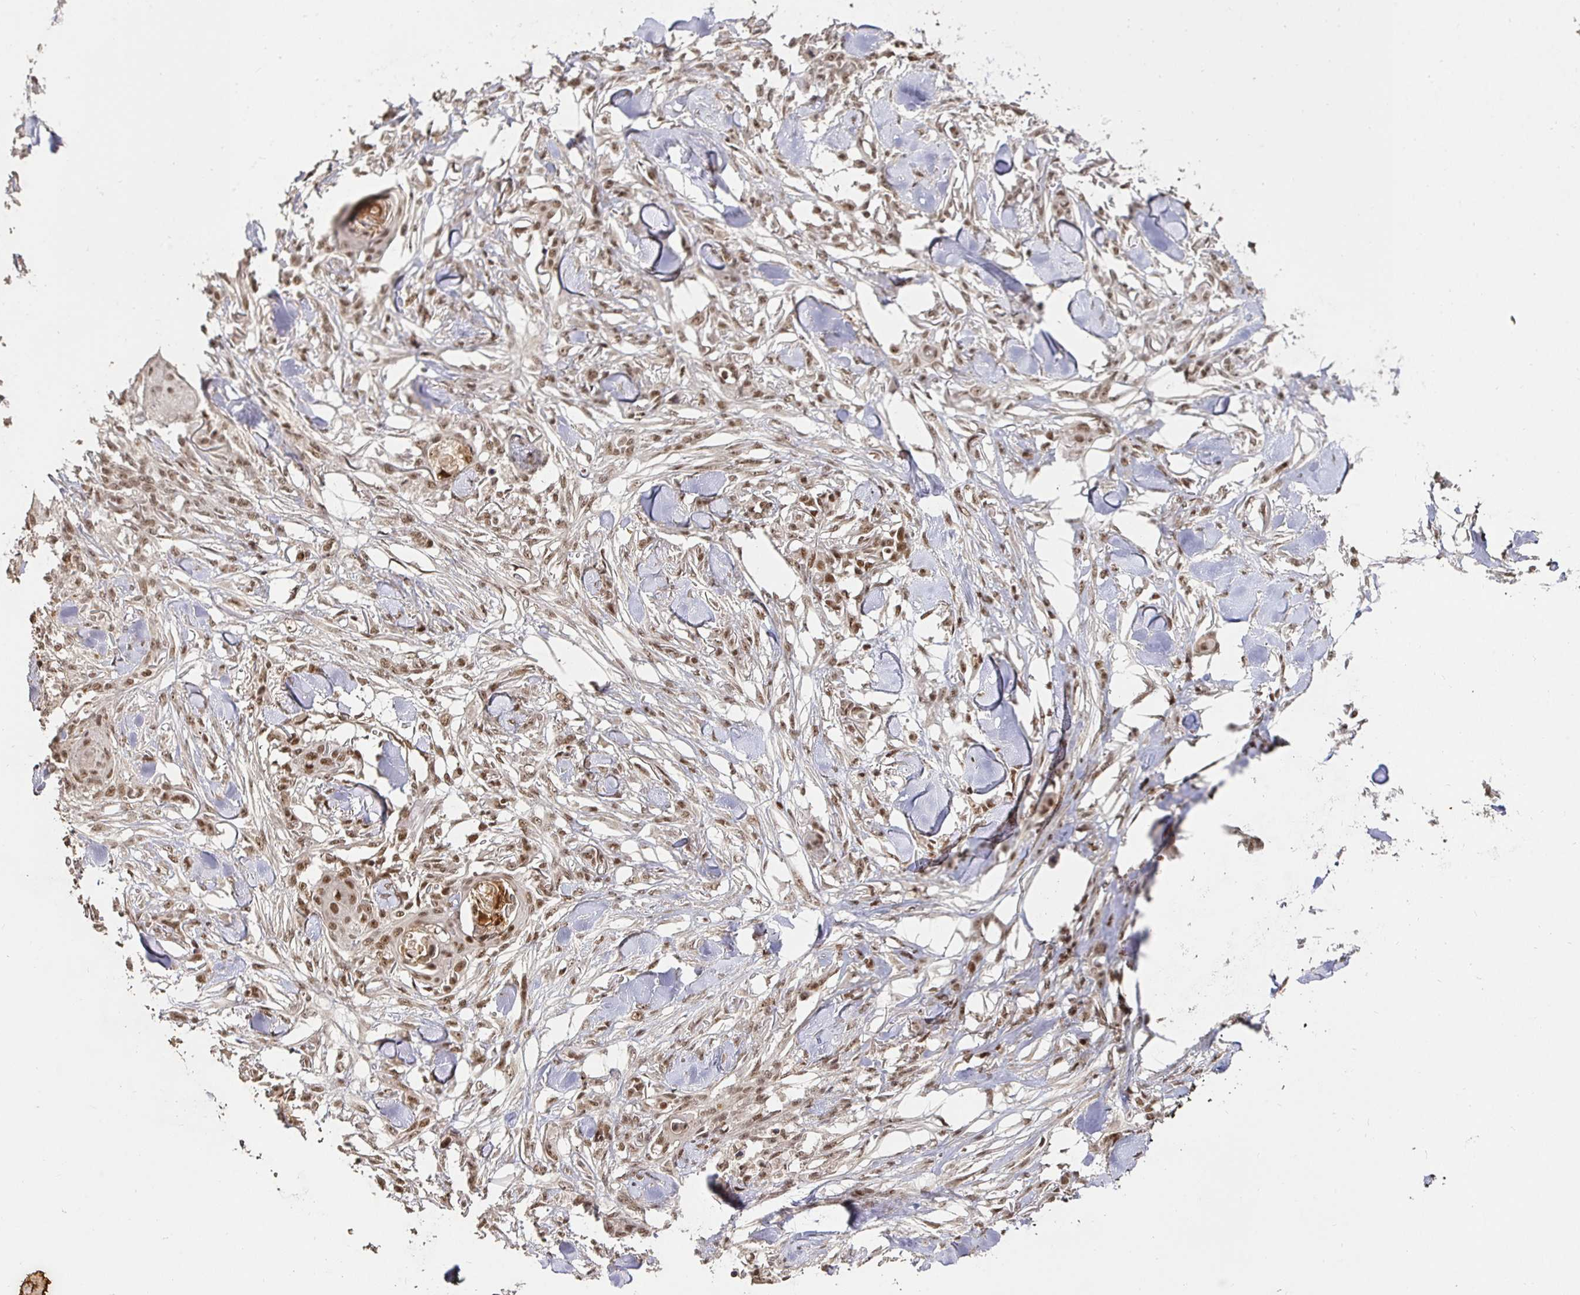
{"staining": {"intensity": "moderate", "quantity": ">75%", "location": "nuclear"}, "tissue": "skin cancer", "cell_type": "Tumor cells", "image_type": "cancer", "snomed": [{"axis": "morphology", "description": "Squamous cell carcinoma, NOS"}, {"axis": "topography", "description": "Skin"}], "caption": "High-power microscopy captured an immunohistochemistry (IHC) histopathology image of squamous cell carcinoma (skin), revealing moderate nuclear positivity in approximately >75% of tumor cells. The protein of interest is shown in brown color, while the nuclei are stained blue.", "gene": "USF1", "patient": {"sex": "female", "age": 59}}